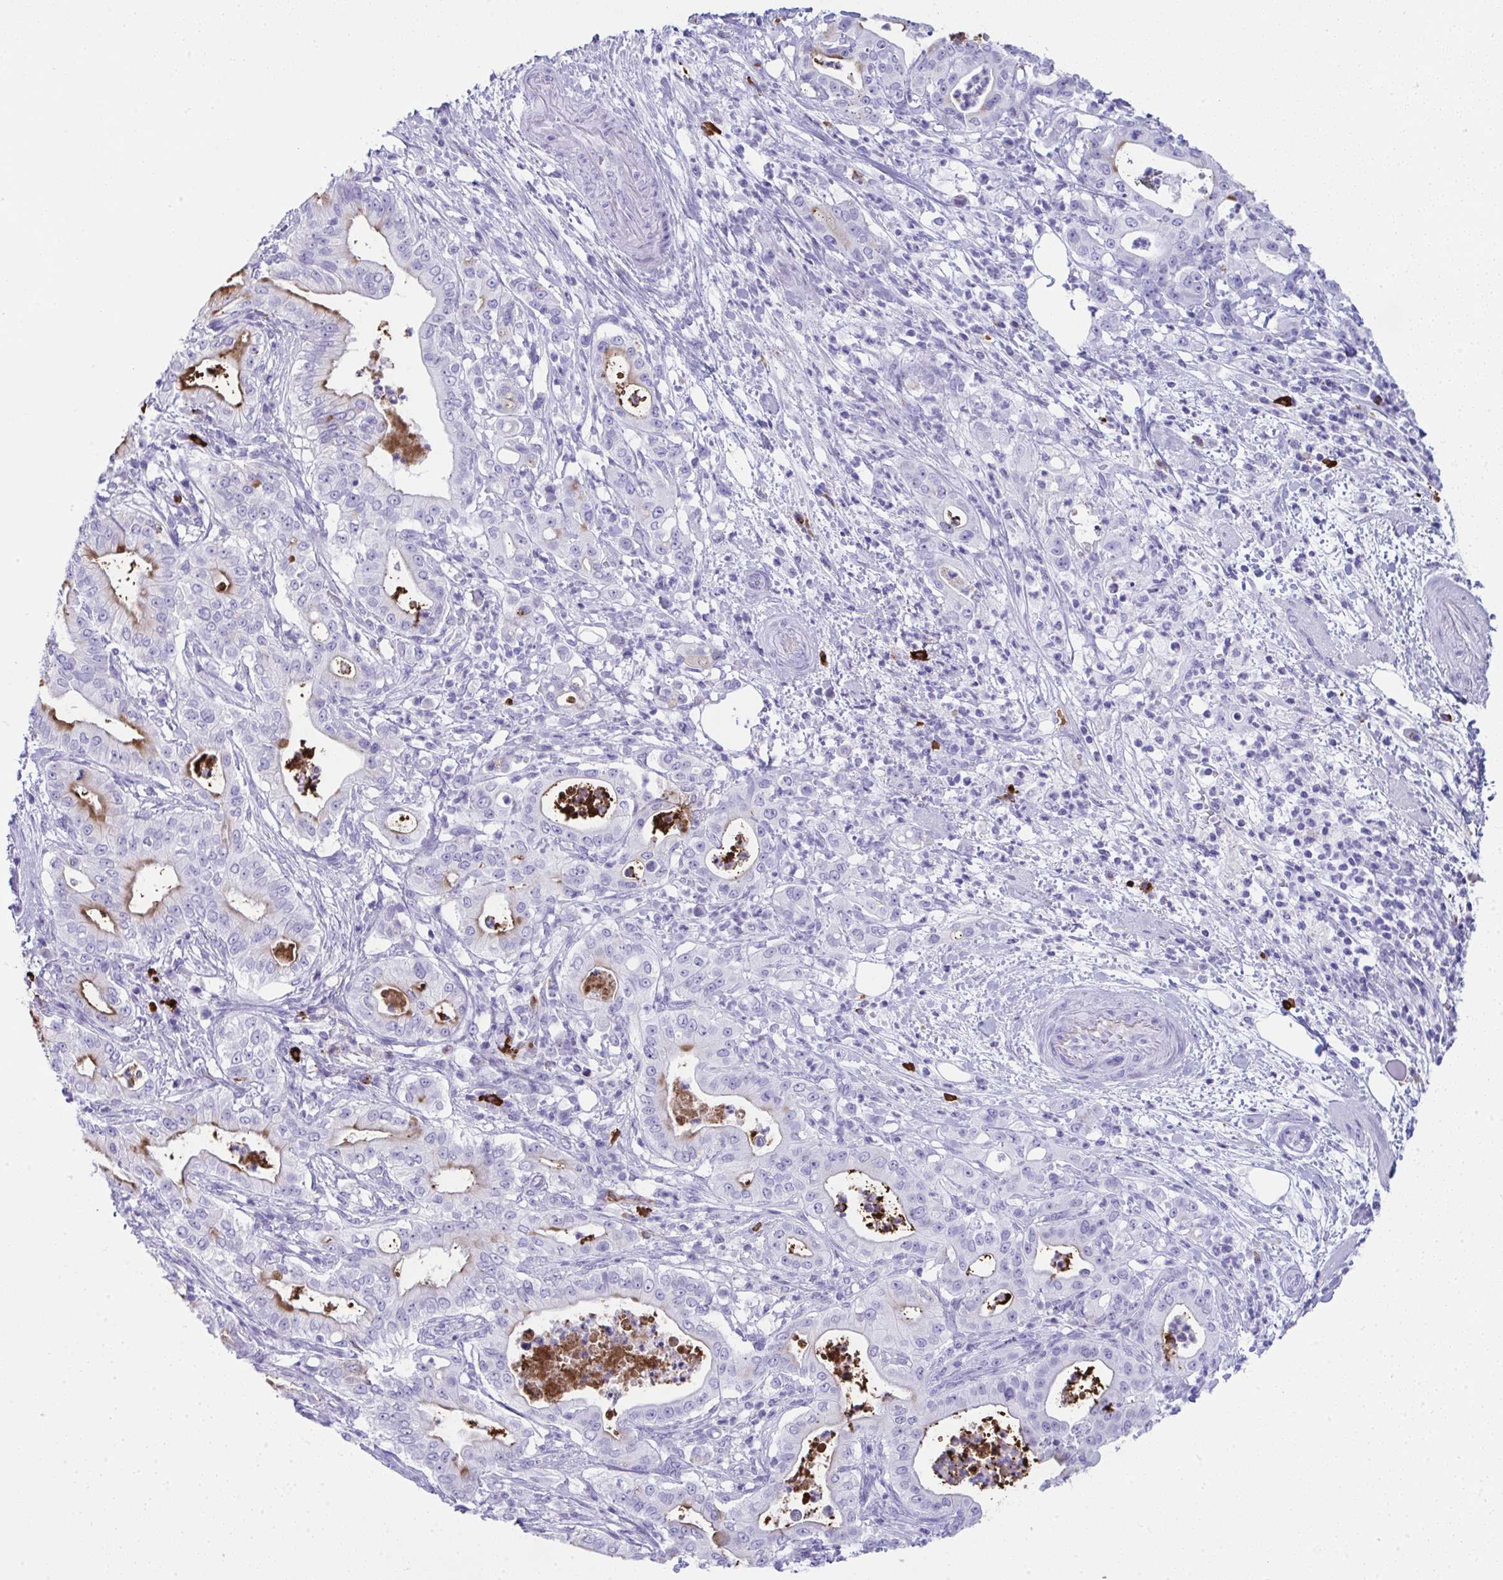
{"staining": {"intensity": "moderate", "quantity": "<25%", "location": "cytoplasmic/membranous"}, "tissue": "pancreatic cancer", "cell_type": "Tumor cells", "image_type": "cancer", "snomed": [{"axis": "morphology", "description": "Adenocarcinoma, NOS"}, {"axis": "topography", "description": "Pancreas"}], "caption": "Immunohistochemical staining of human adenocarcinoma (pancreatic) demonstrates low levels of moderate cytoplasmic/membranous protein expression in about <25% of tumor cells.", "gene": "JCHAIN", "patient": {"sex": "male", "age": 71}}